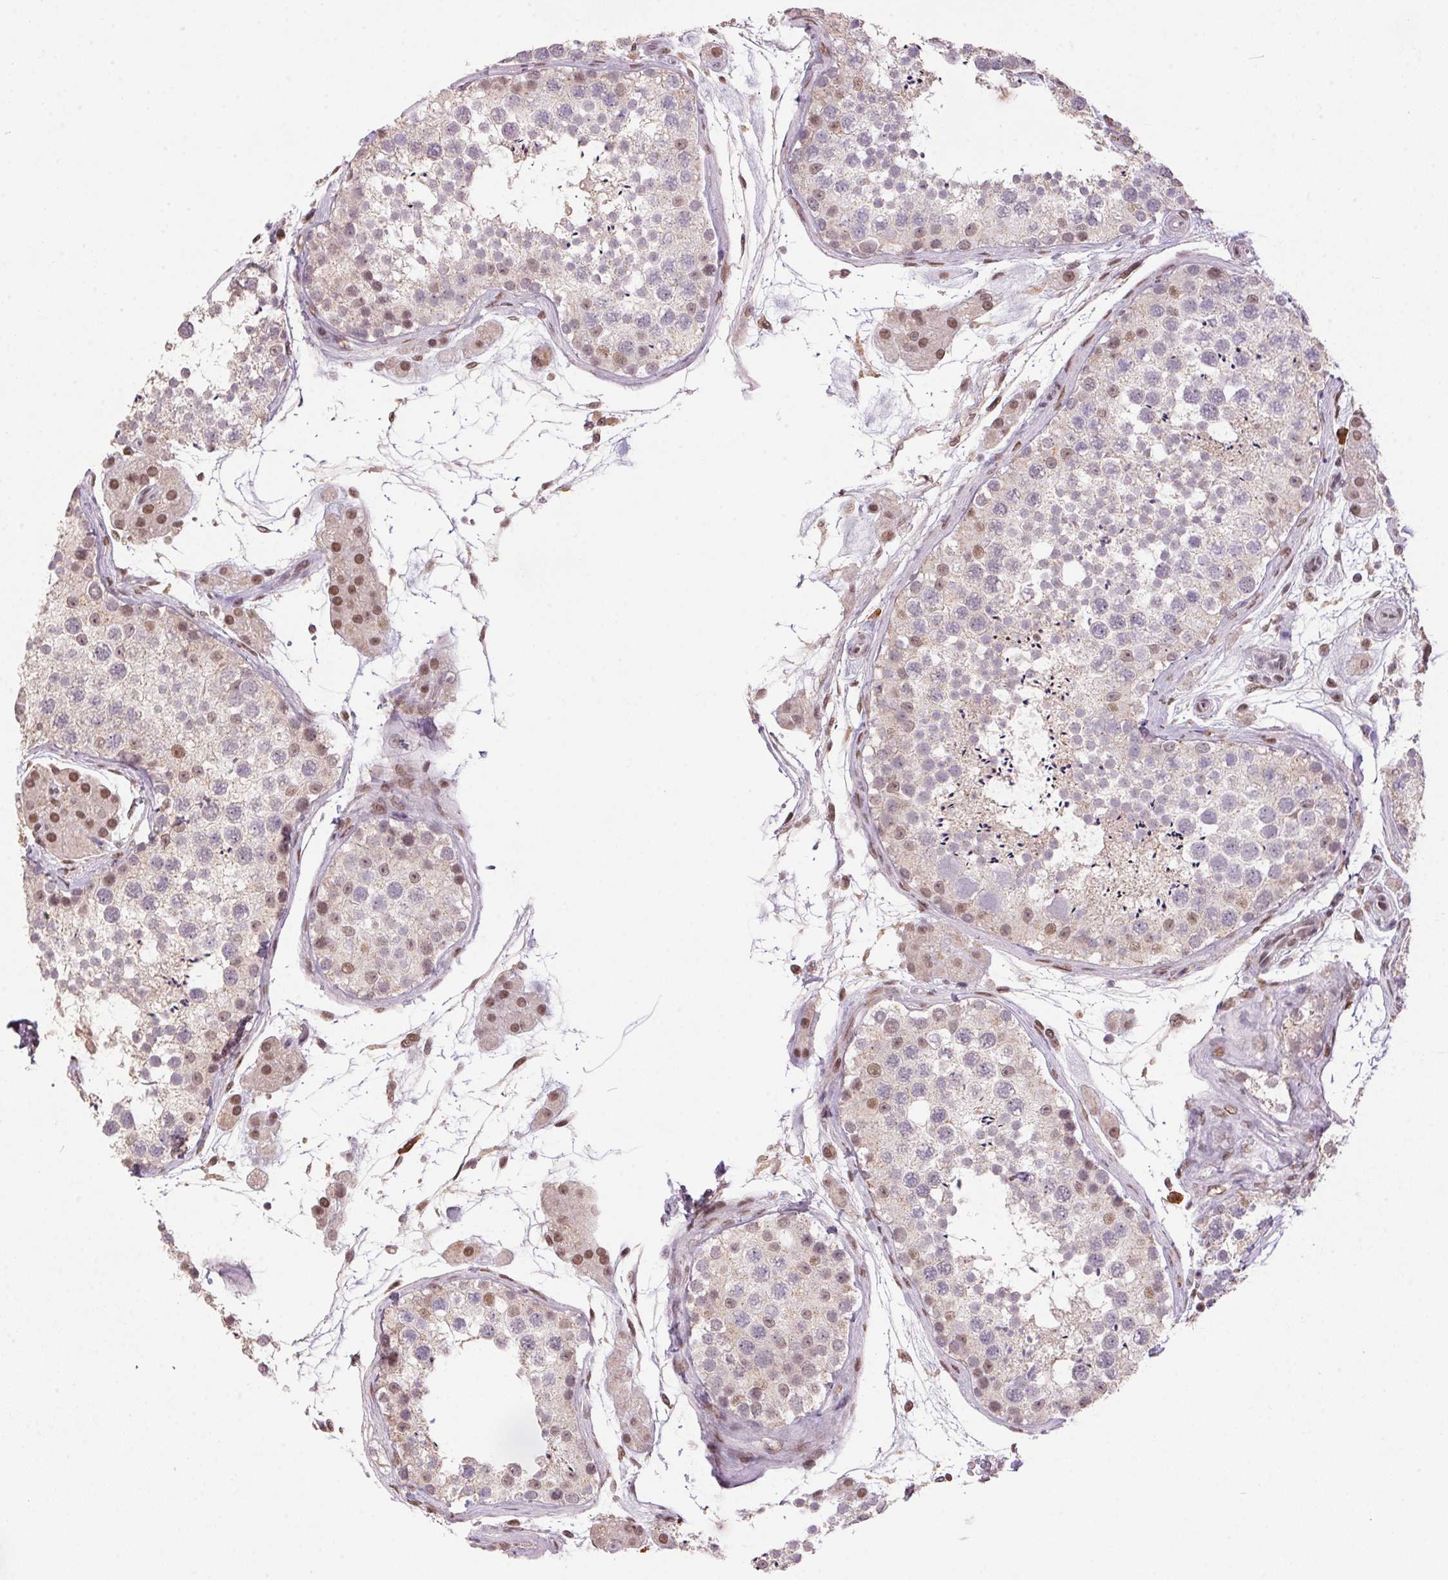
{"staining": {"intensity": "weak", "quantity": "25%-75%", "location": "nuclear"}, "tissue": "testis", "cell_type": "Cells in seminiferous ducts", "image_type": "normal", "snomed": [{"axis": "morphology", "description": "Normal tissue, NOS"}, {"axis": "topography", "description": "Testis"}], "caption": "This micrograph reveals unremarkable testis stained with immunohistochemistry (IHC) to label a protein in brown. The nuclear of cells in seminiferous ducts show weak positivity for the protein. Nuclei are counter-stained blue.", "gene": "ZBTB4", "patient": {"sex": "male", "age": 41}}